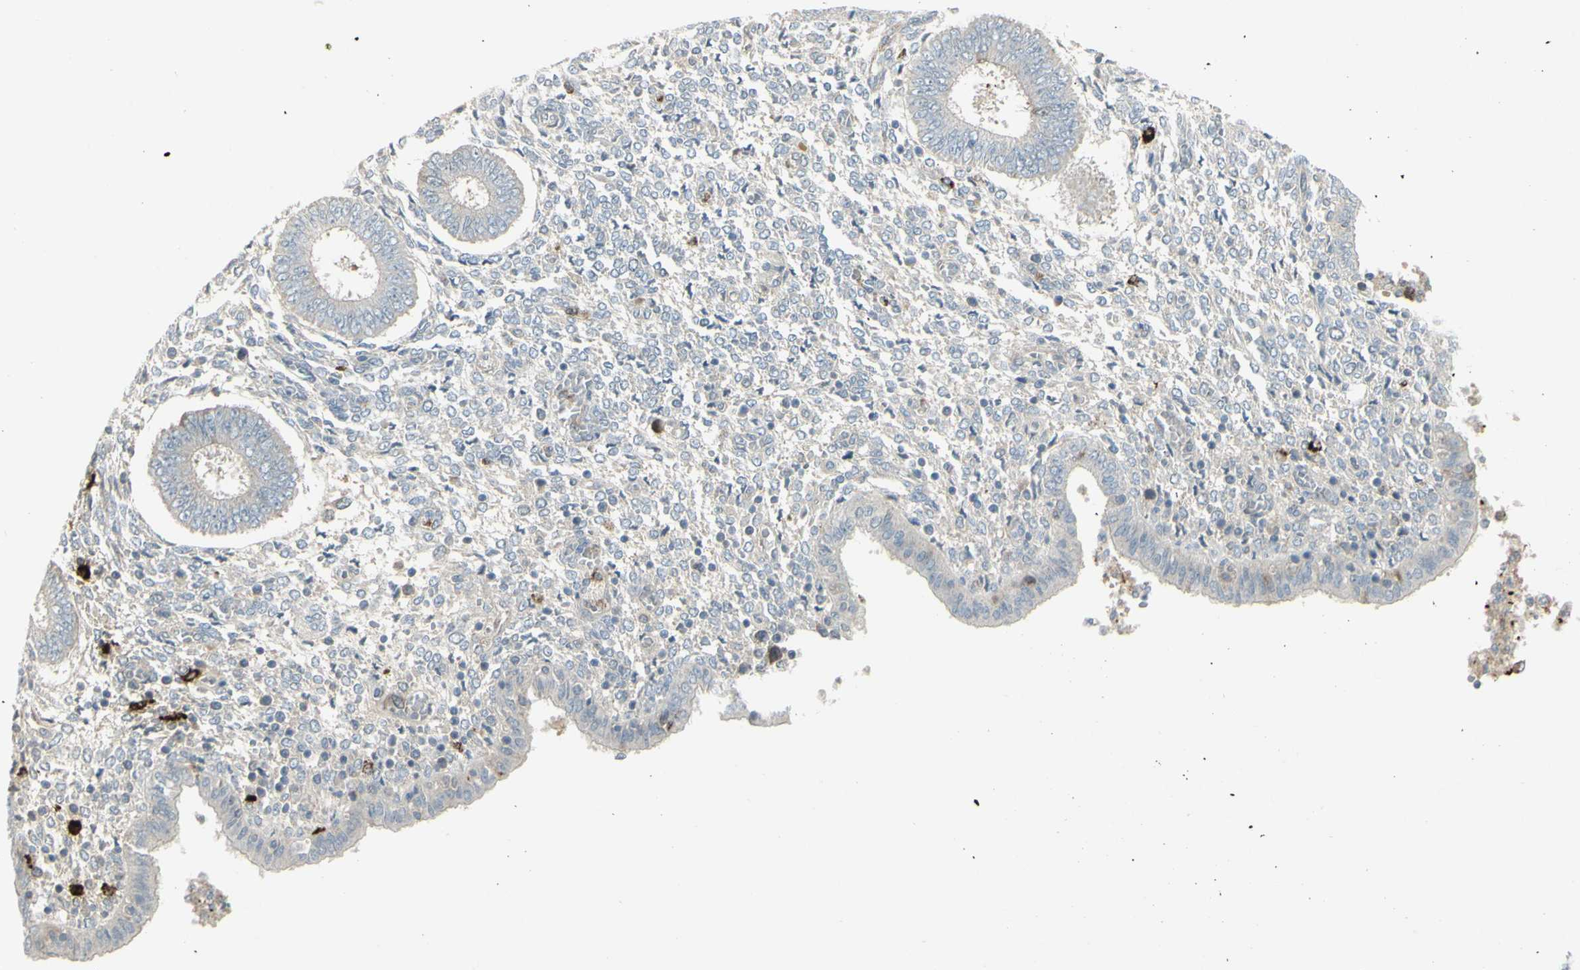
{"staining": {"intensity": "negative", "quantity": "none", "location": "none"}, "tissue": "endometrium", "cell_type": "Cells in endometrial stroma", "image_type": "normal", "snomed": [{"axis": "morphology", "description": "Normal tissue, NOS"}, {"axis": "topography", "description": "Endometrium"}], "caption": "Histopathology image shows no protein positivity in cells in endometrial stroma of unremarkable endometrium.", "gene": "CCNB2", "patient": {"sex": "female", "age": 35}}